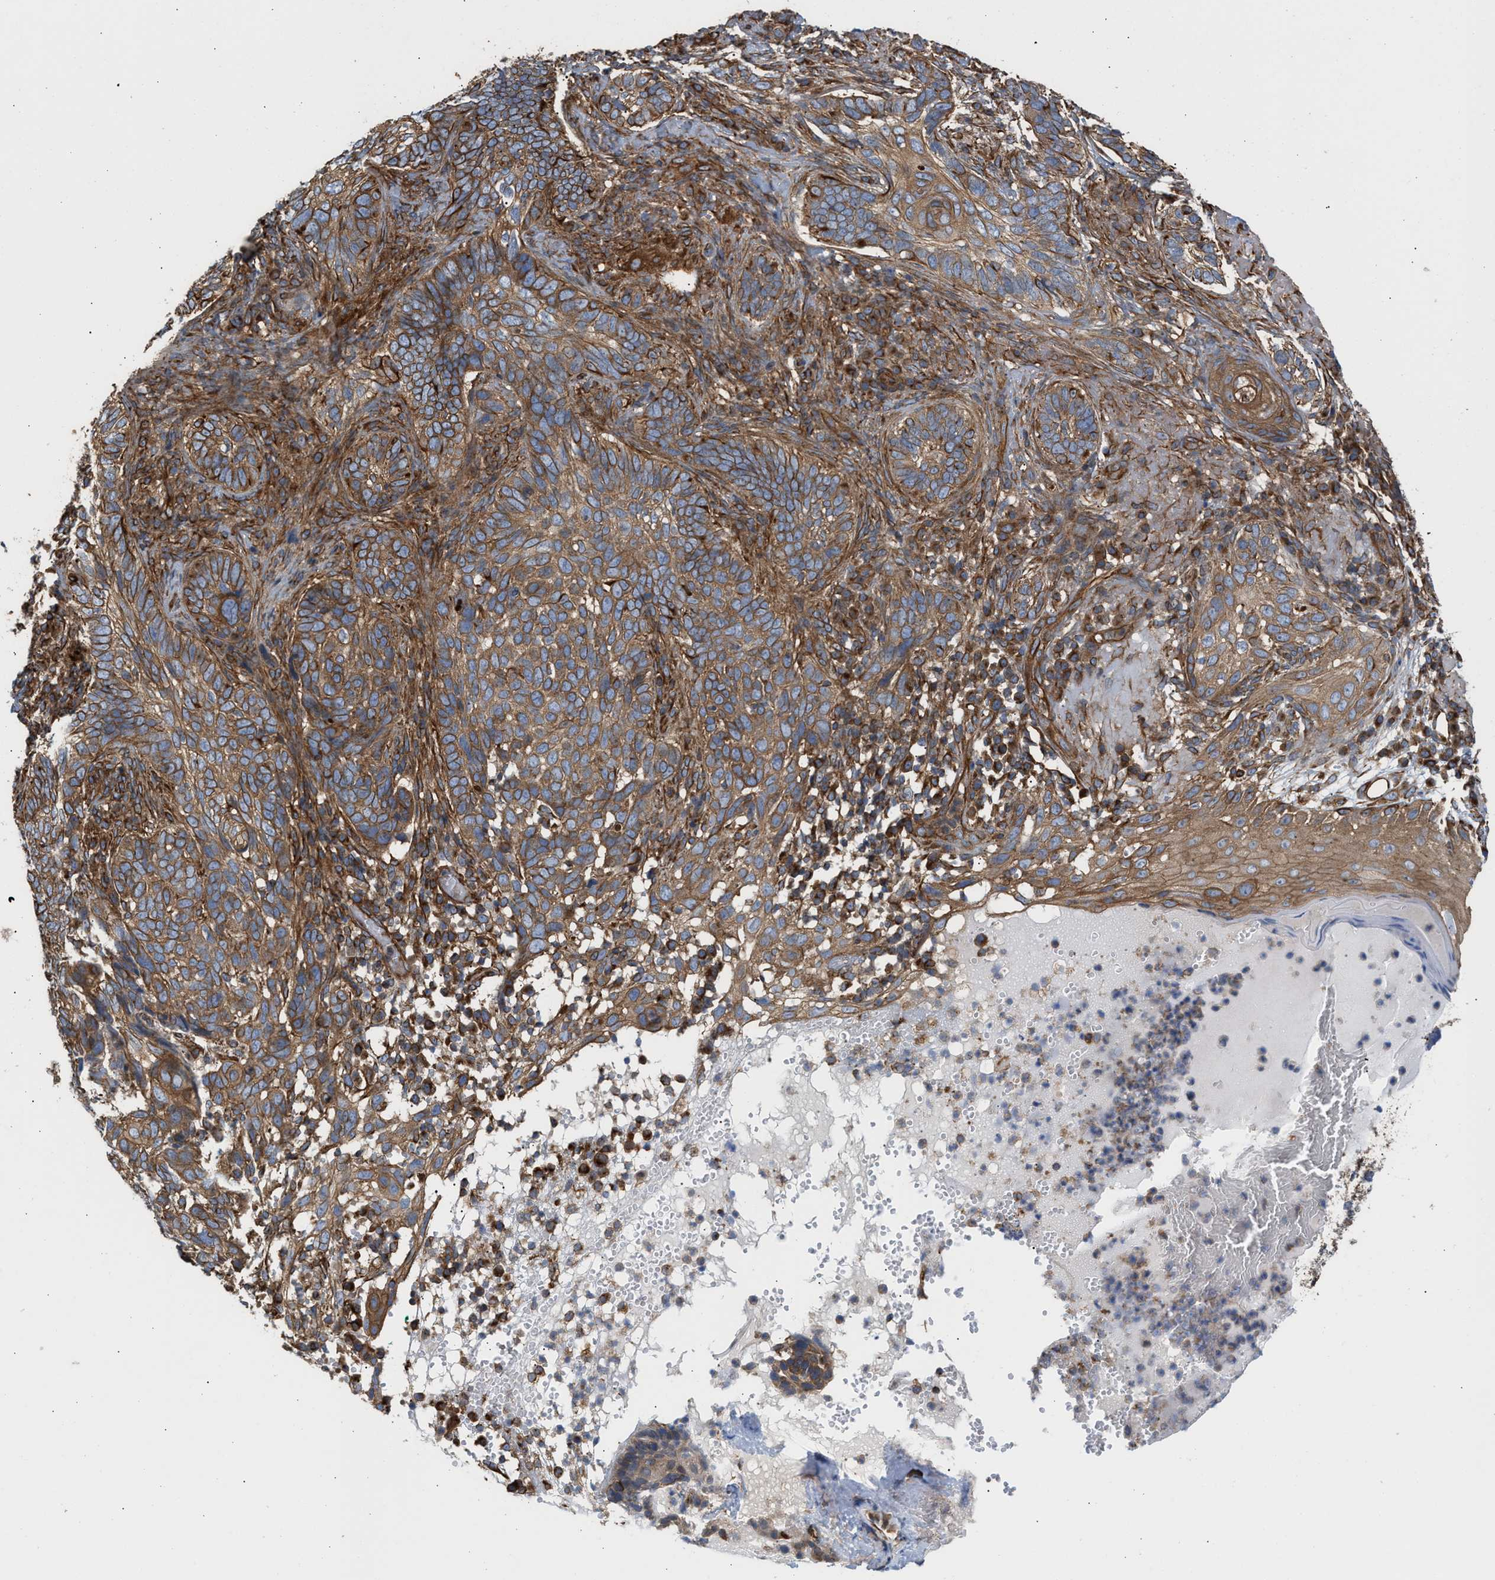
{"staining": {"intensity": "moderate", "quantity": ">75%", "location": "cytoplasmic/membranous"}, "tissue": "skin cancer", "cell_type": "Tumor cells", "image_type": "cancer", "snomed": [{"axis": "morphology", "description": "Basal cell carcinoma"}, {"axis": "topography", "description": "Skin"}], "caption": "Skin cancer stained with DAB immunohistochemistry demonstrates medium levels of moderate cytoplasmic/membranous positivity in approximately >75% of tumor cells.", "gene": "EPS15L1", "patient": {"sex": "female", "age": 89}}